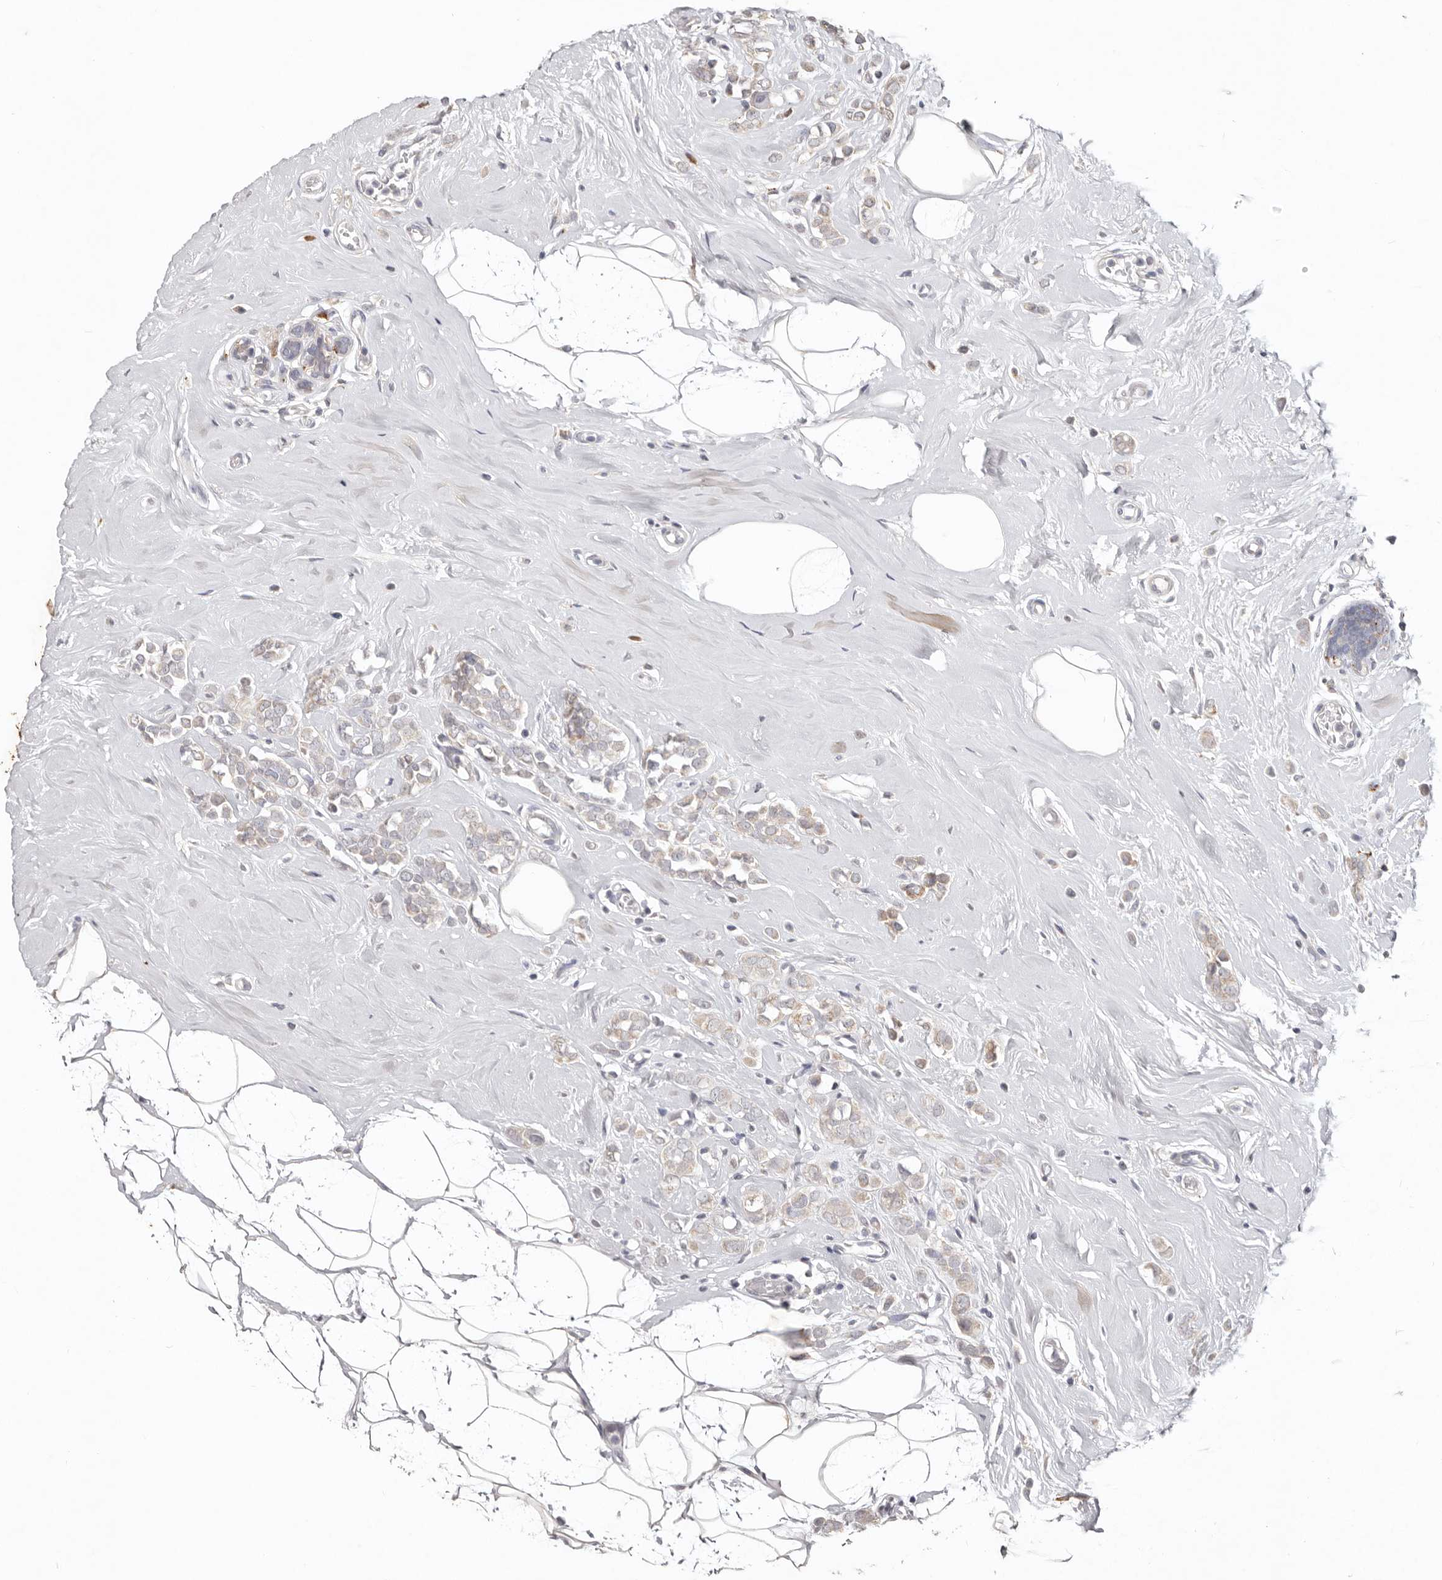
{"staining": {"intensity": "weak", "quantity": "25%-75%", "location": "cytoplasmic/membranous"}, "tissue": "breast cancer", "cell_type": "Tumor cells", "image_type": "cancer", "snomed": [{"axis": "morphology", "description": "Lobular carcinoma"}, {"axis": "topography", "description": "Breast"}], "caption": "IHC photomicrograph of human breast cancer stained for a protein (brown), which demonstrates low levels of weak cytoplasmic/membranous positivity in approximately 25%-75% of tumor cells.", "gene": "WDR77", "patient": {"sex": "female", "age": 47}}